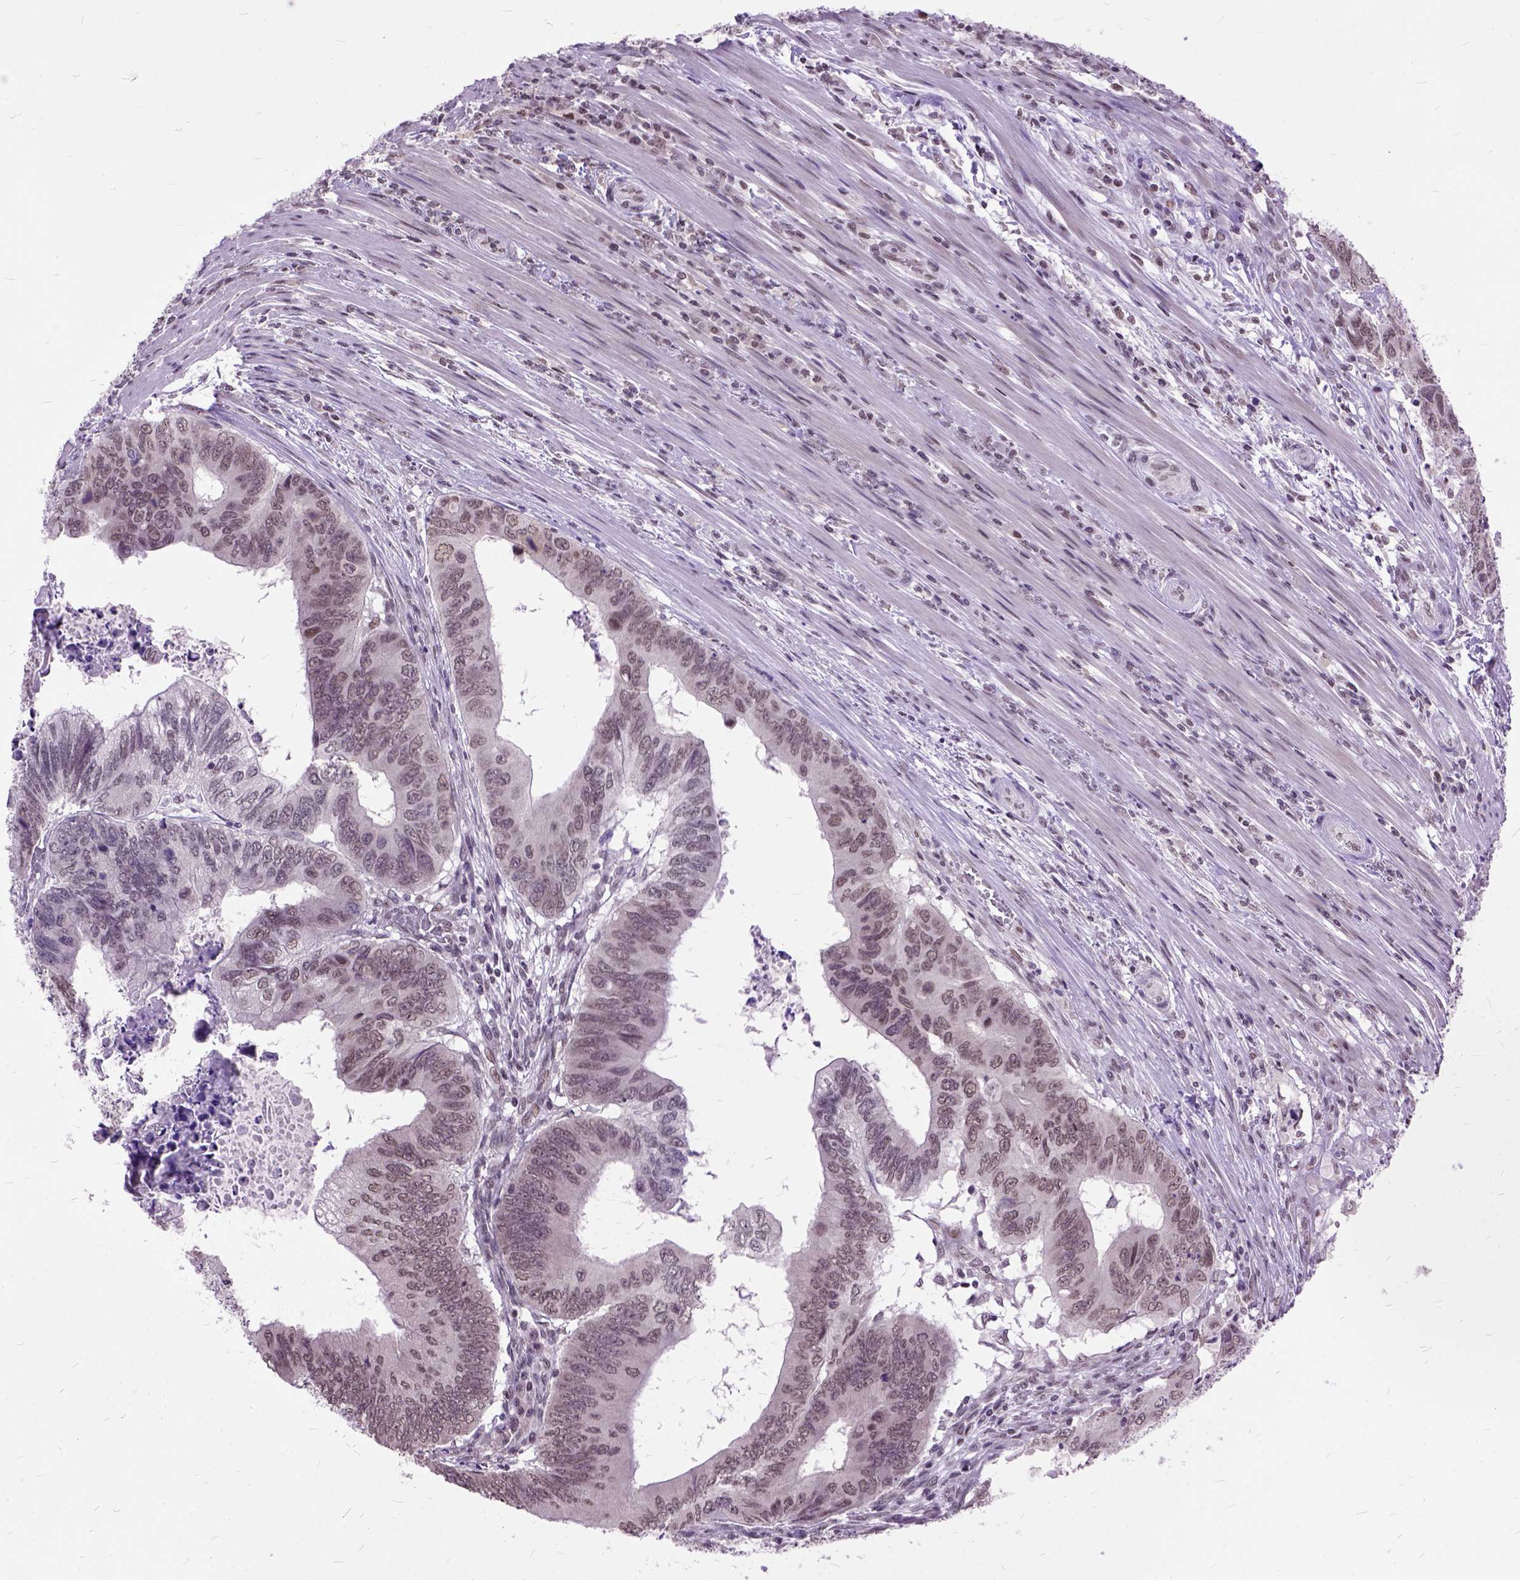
{"staining": {"intensity": "weak", "quantity": ">75%", "location": "nuclear"}, "tissue": "colorectal cancer", "cell_type": "Tumor cells", "image_type": "cancer", "snomed": [{"axis": "morphology", "description": "Adenocarcinoma, NOS"}, {"axis": "topography", "description": "Colon"}], "caption": "Immunohistochemistry (IHC) histopathology image of neoplastic tissue: adenocarcinoma (colorectal) stained using IHC shows low levels of weak protein expression localized specifically in the nuclear of tumor cells, appearing as a nuclear brown color.", "gene": "ORC5", "patient": {"sex": "male", "age": 53}}